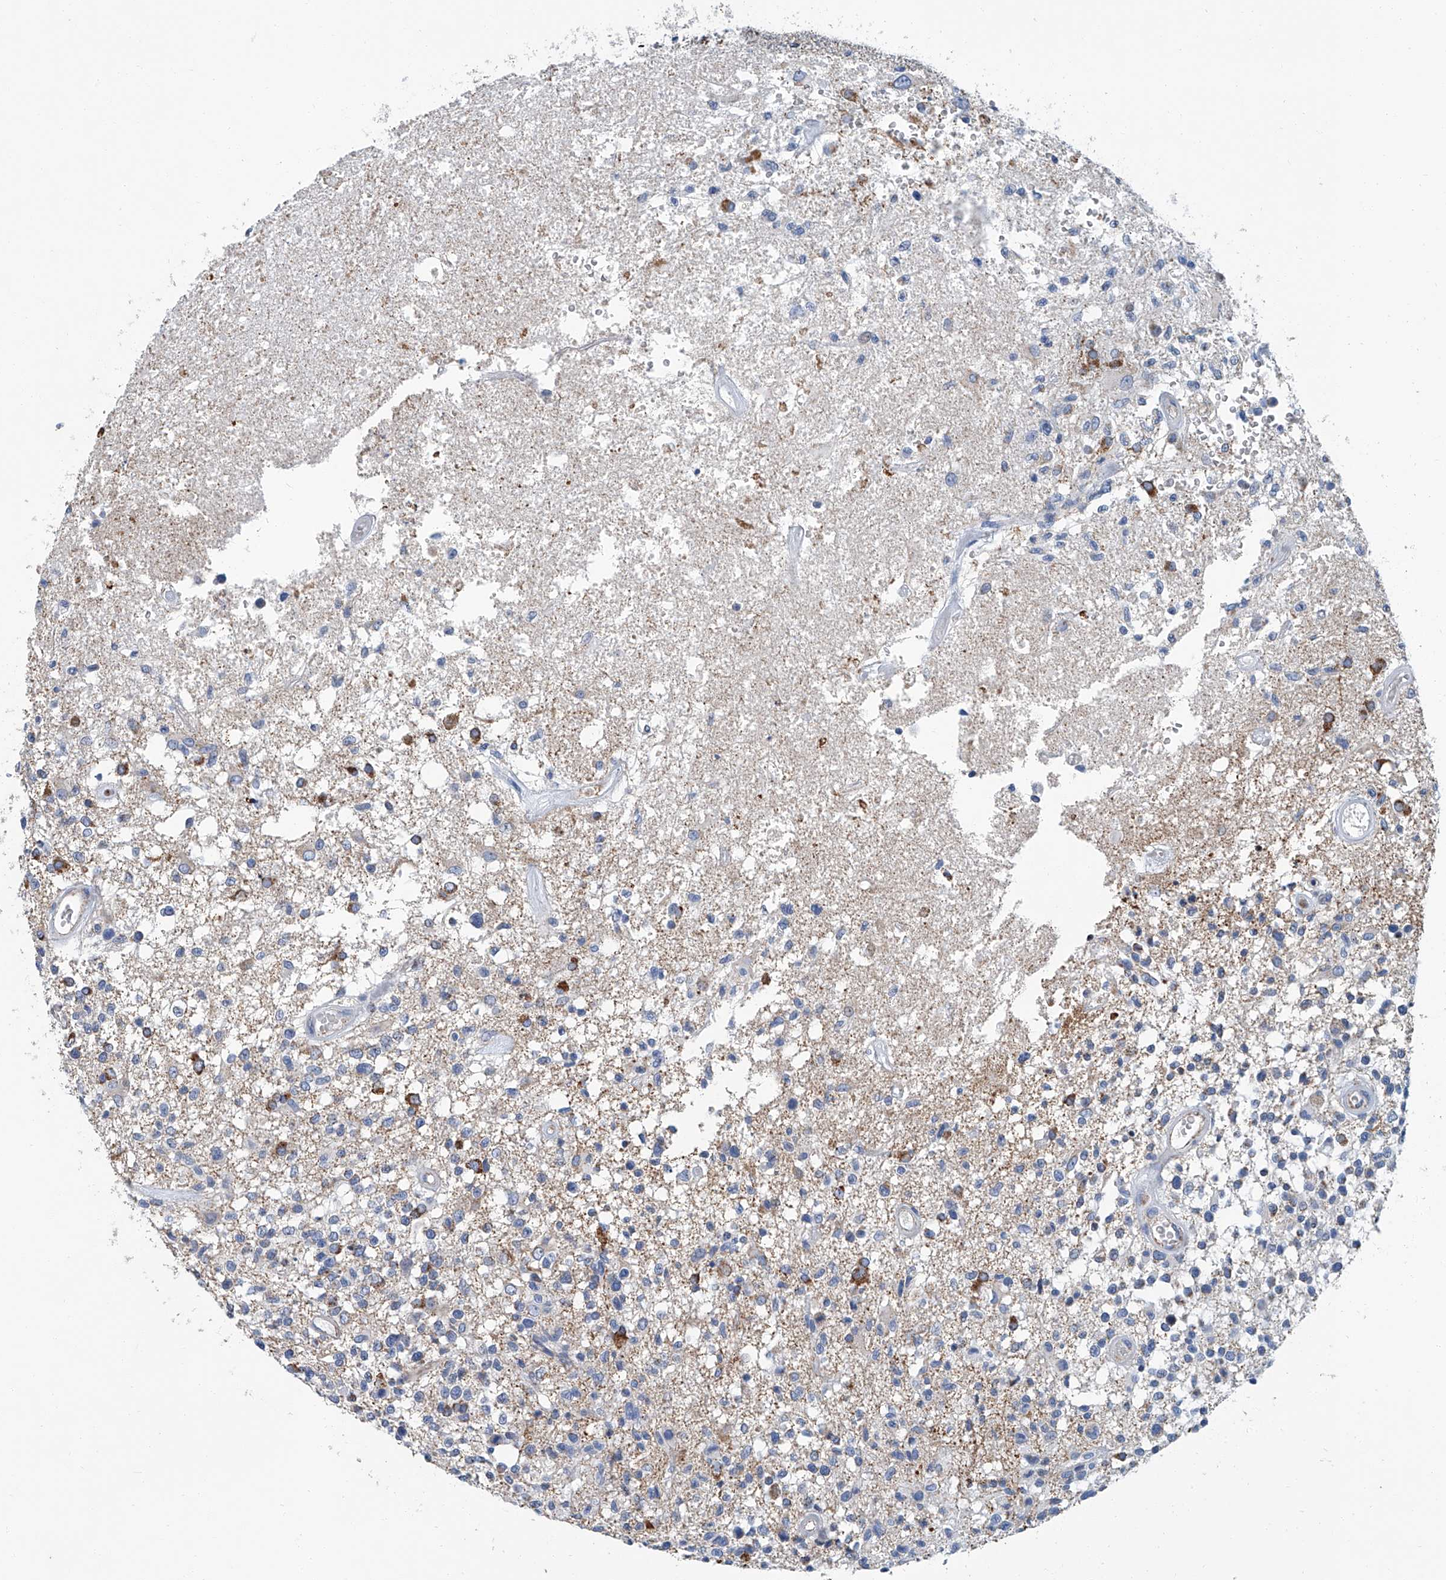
{"staining": {"intensity": "negative", "quantity": "none", "location": "none"}, "tissue": "glioma", "cell_type": "Tumor cells", "image_type": "cancer", "snomed": [{"axis": "morphology", "description": "Glioma, malignant, High grade"}, {"axis": "morphology", "description": "Glioblastoma, NOS"}, {"axis": "topography", "description": "Brain"}], "caption": "The photomicrograph shows no staining of tumor cells in high-grade glioma (malignant). (DAB (3,3'-diaminobenzidine) IHC with hematoxylin counter stain).", "gene": "MT-ND1", "patient": {"sex": "male", "age": 60}}